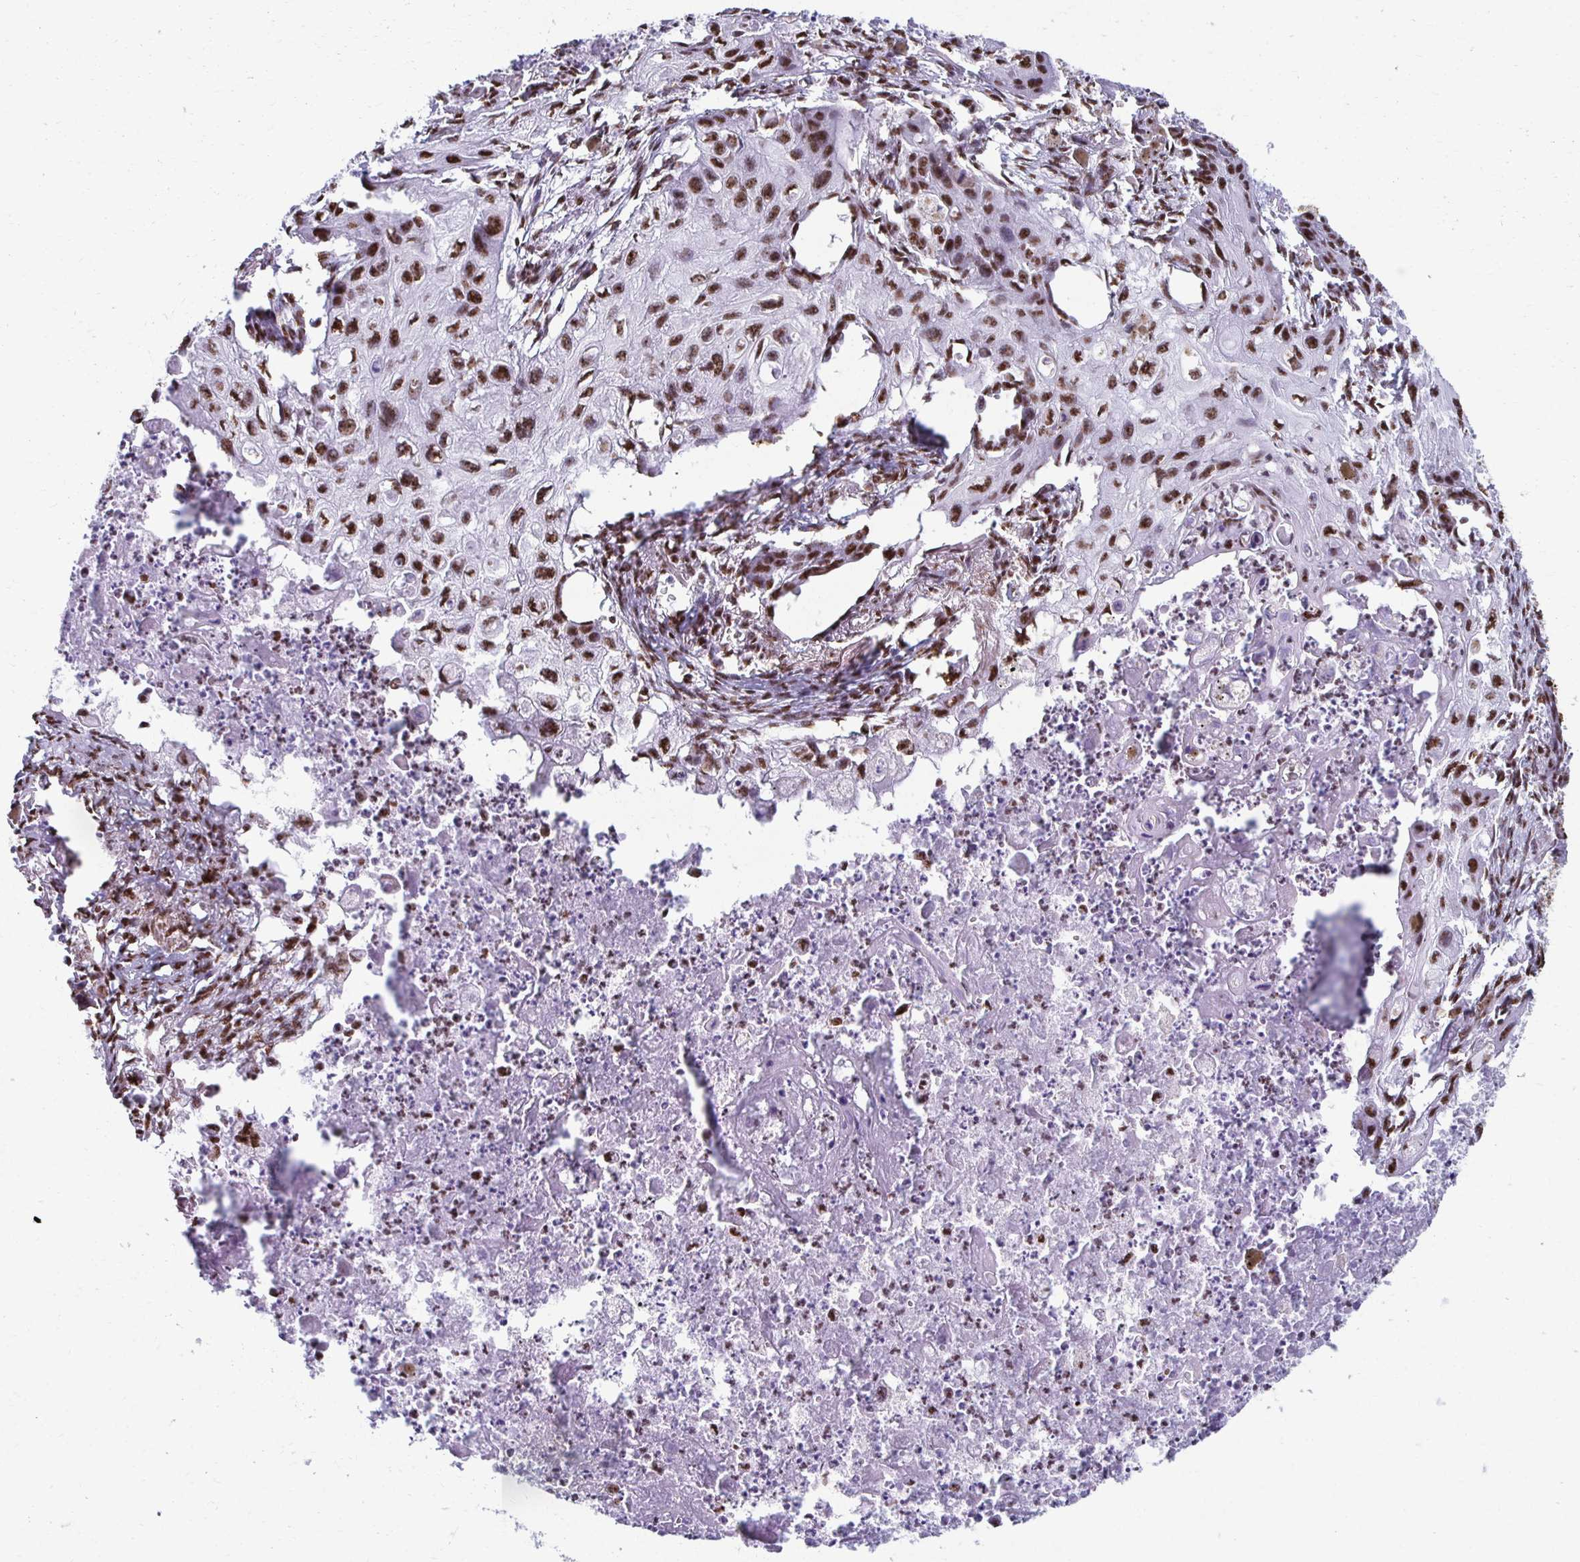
{"staining": {"intensity": "strong", "quantity": ">75%", "location": "nuclear"}, "tissue": "lung cancer", "cell_type": "Tumor cells", "image_type": "cancer", "snomed": [{"axis": "morphology", "description": "Squamous cell carcinoma, NOS"}, {"axis": "topography", "description": "Lung"}], "caption": "Lung cancer was stained to show a protein in brown. There is high levels of strong nuclear positivity in approximately >75% of tumor cells.", "gene": "NONO", "patient": {"sex": "male", "age": 71}}